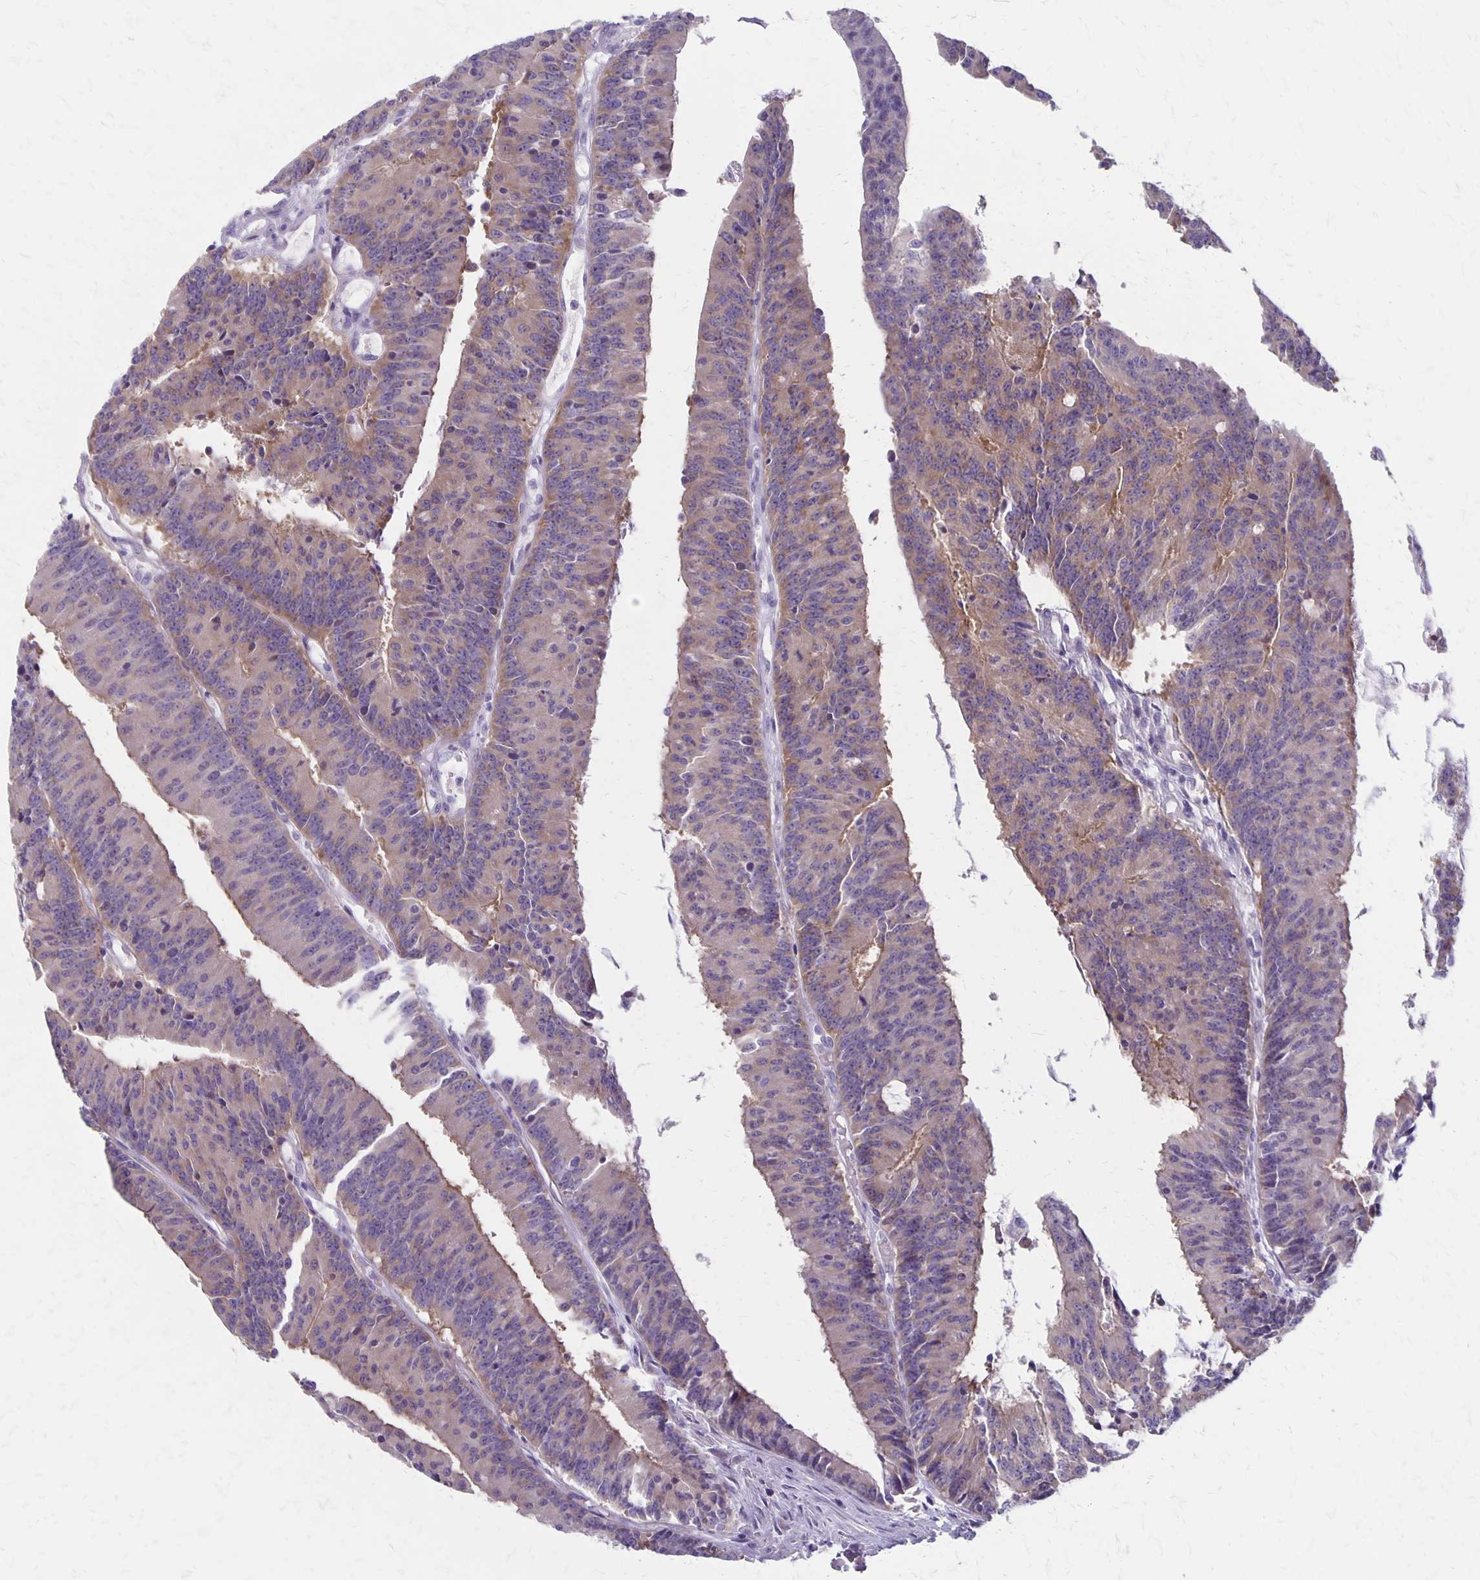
{"staining": {"intensity": "weak", "quantity": "25%-75%", "location": "cytoplasmic/membranous"}, "tissue": "colorectal cancer", "cell_type": "Tumor cells", "image_type": "cancer", "snomed": [{"axis": "morphology", "description": "Adenocarcinoma, NOS"}, {"axis": "topography", "description": "Colon"}], "caption": "Protein staining of colorectal adenocarcinoma tissue displays weak cytoplasmic/membranous staining in approximately 25%-75% of tumor cells.", "gene": "HOMER1", "patient": {"sex": "female", "age": 78}}